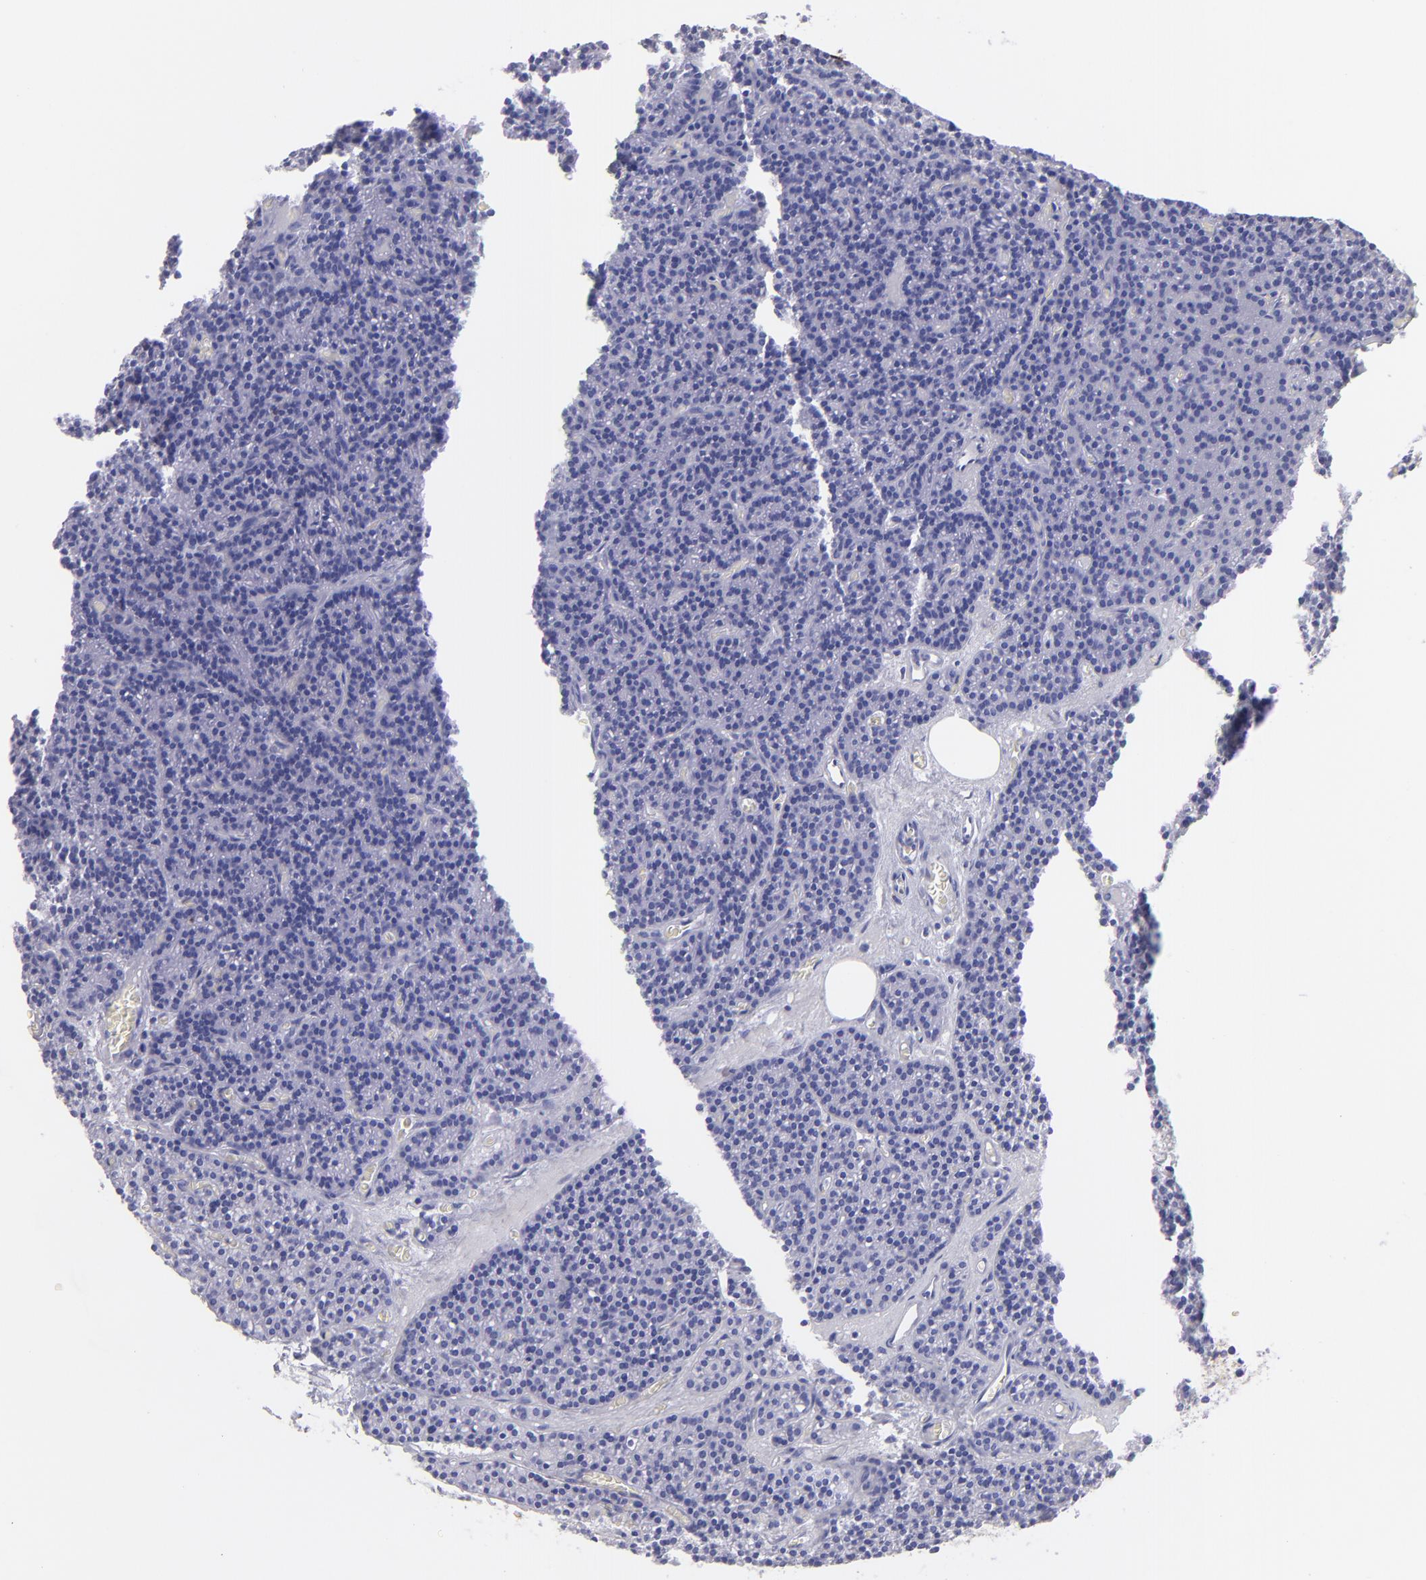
{"staining": {"intensity": "negative", "quantity": "none", "location": "none"}, "tissue": "parathyroid gland", "cell_type": "Glandular cells", "image_type": "normal", "snomed": [{"axis": "morphology", "description": "Normal tissue, NOS"}, {"axis": "topography", "description": "Parathyroid gland"}], "caption": "Immunohistochemistry (IHC) micrograph of unremarkable human parathyroid gland stained for a protein (brown), which exhibits no expression in glandular cells.", "gene": "PIP", "patient": {"sex": "male", "age": 57}}